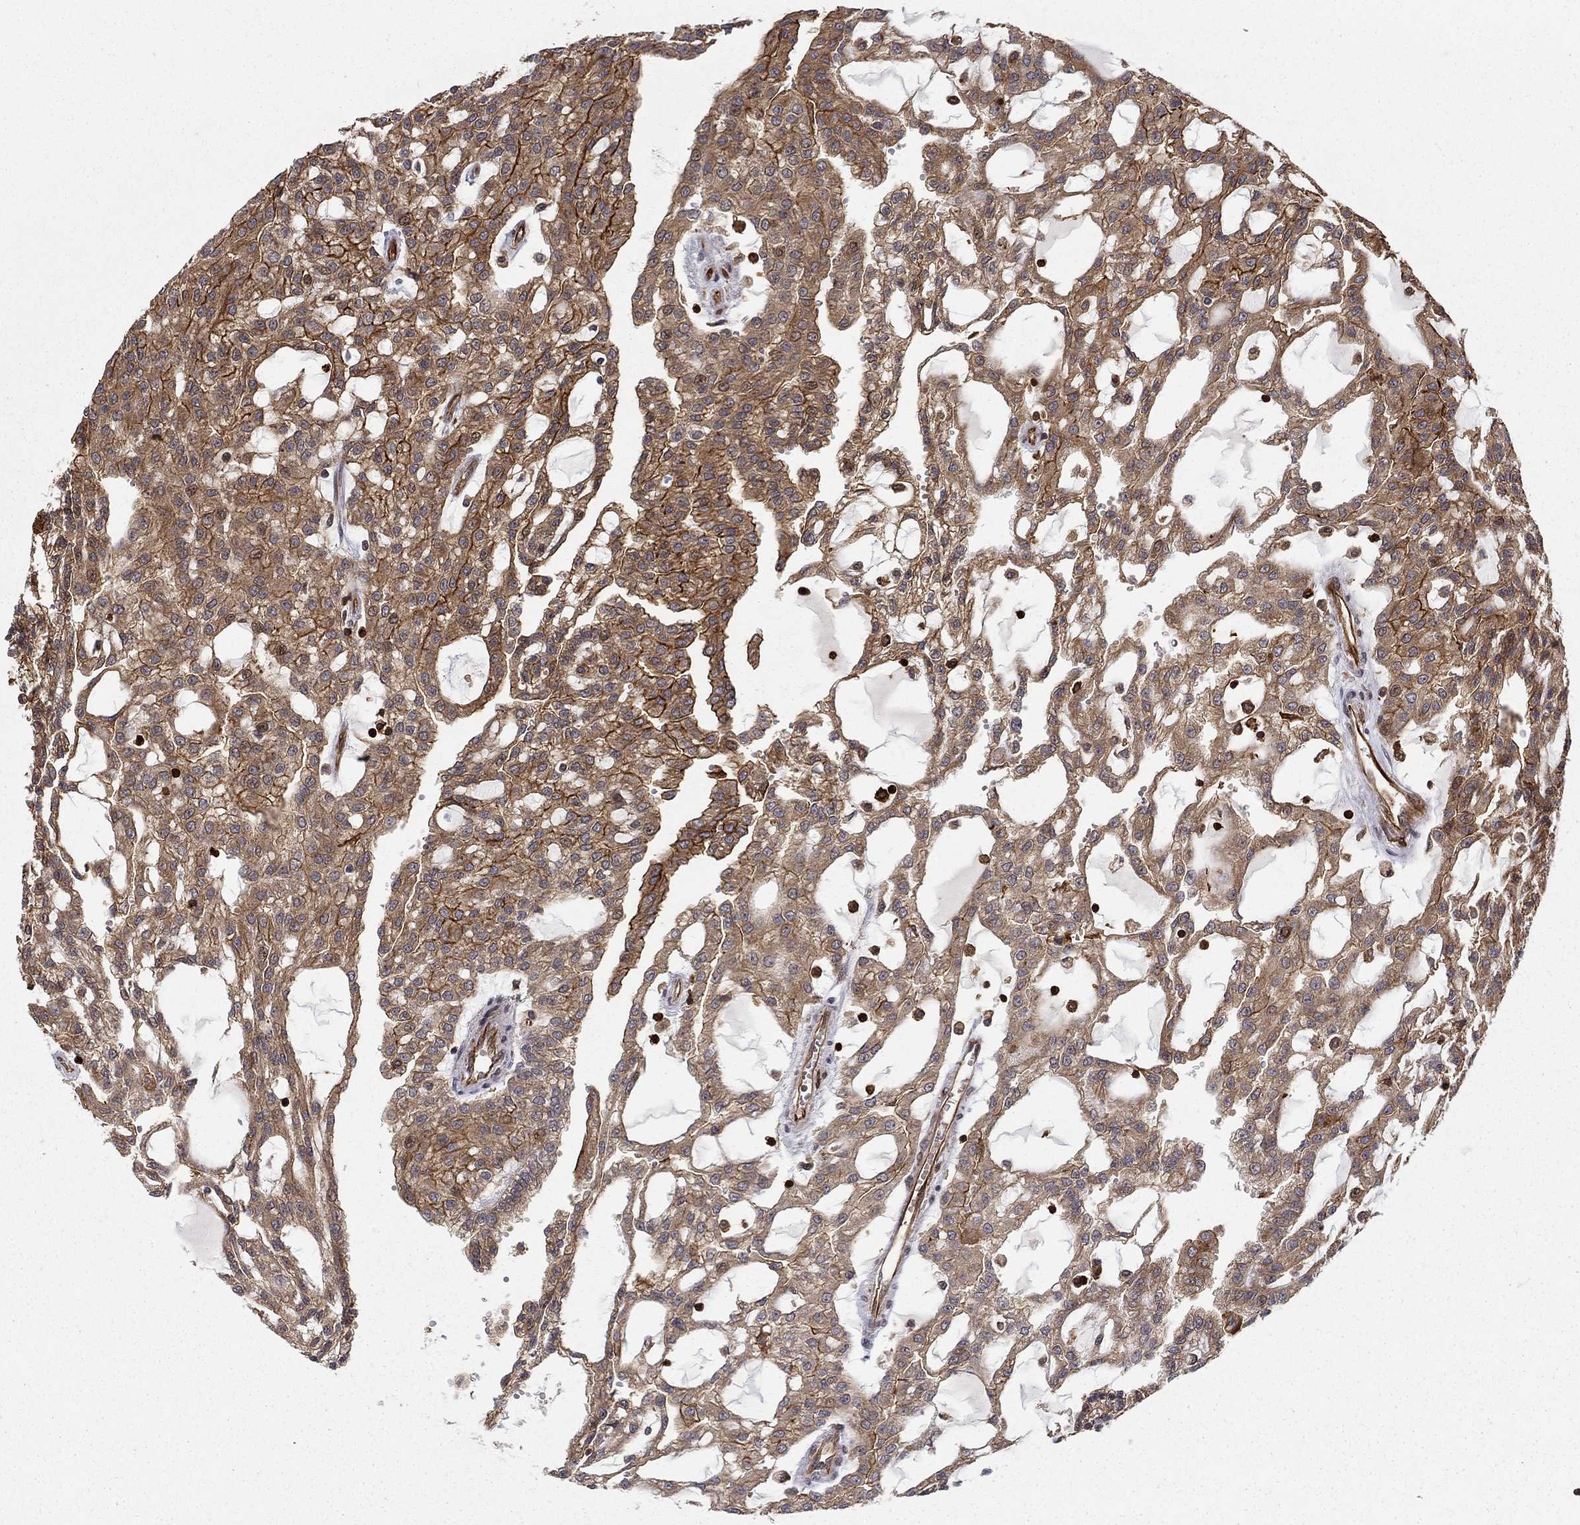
{"staining": {"intensity": "strong", "quantity": "25%-75%", "location": "cytoplasmic/membranous"}, "tissue": "renal cancer", "cell_type": "Tumor cells", "image_type": "cancer", "snomed": [{"axis": "morphology", "description": "Adenocarcinoma, NOS"}, {"axis": "topography", "description": "Kidney"}], "caption": "This photomicrograph displays immunohistochemistry (IHC) staining of adenocarcinoma (renal), with high strong cytoplasmic/membranous staining in approximately 25%-75% of tumor cells.", "gene": "ADM", "patient": {"sex": "male", "age": 63}}